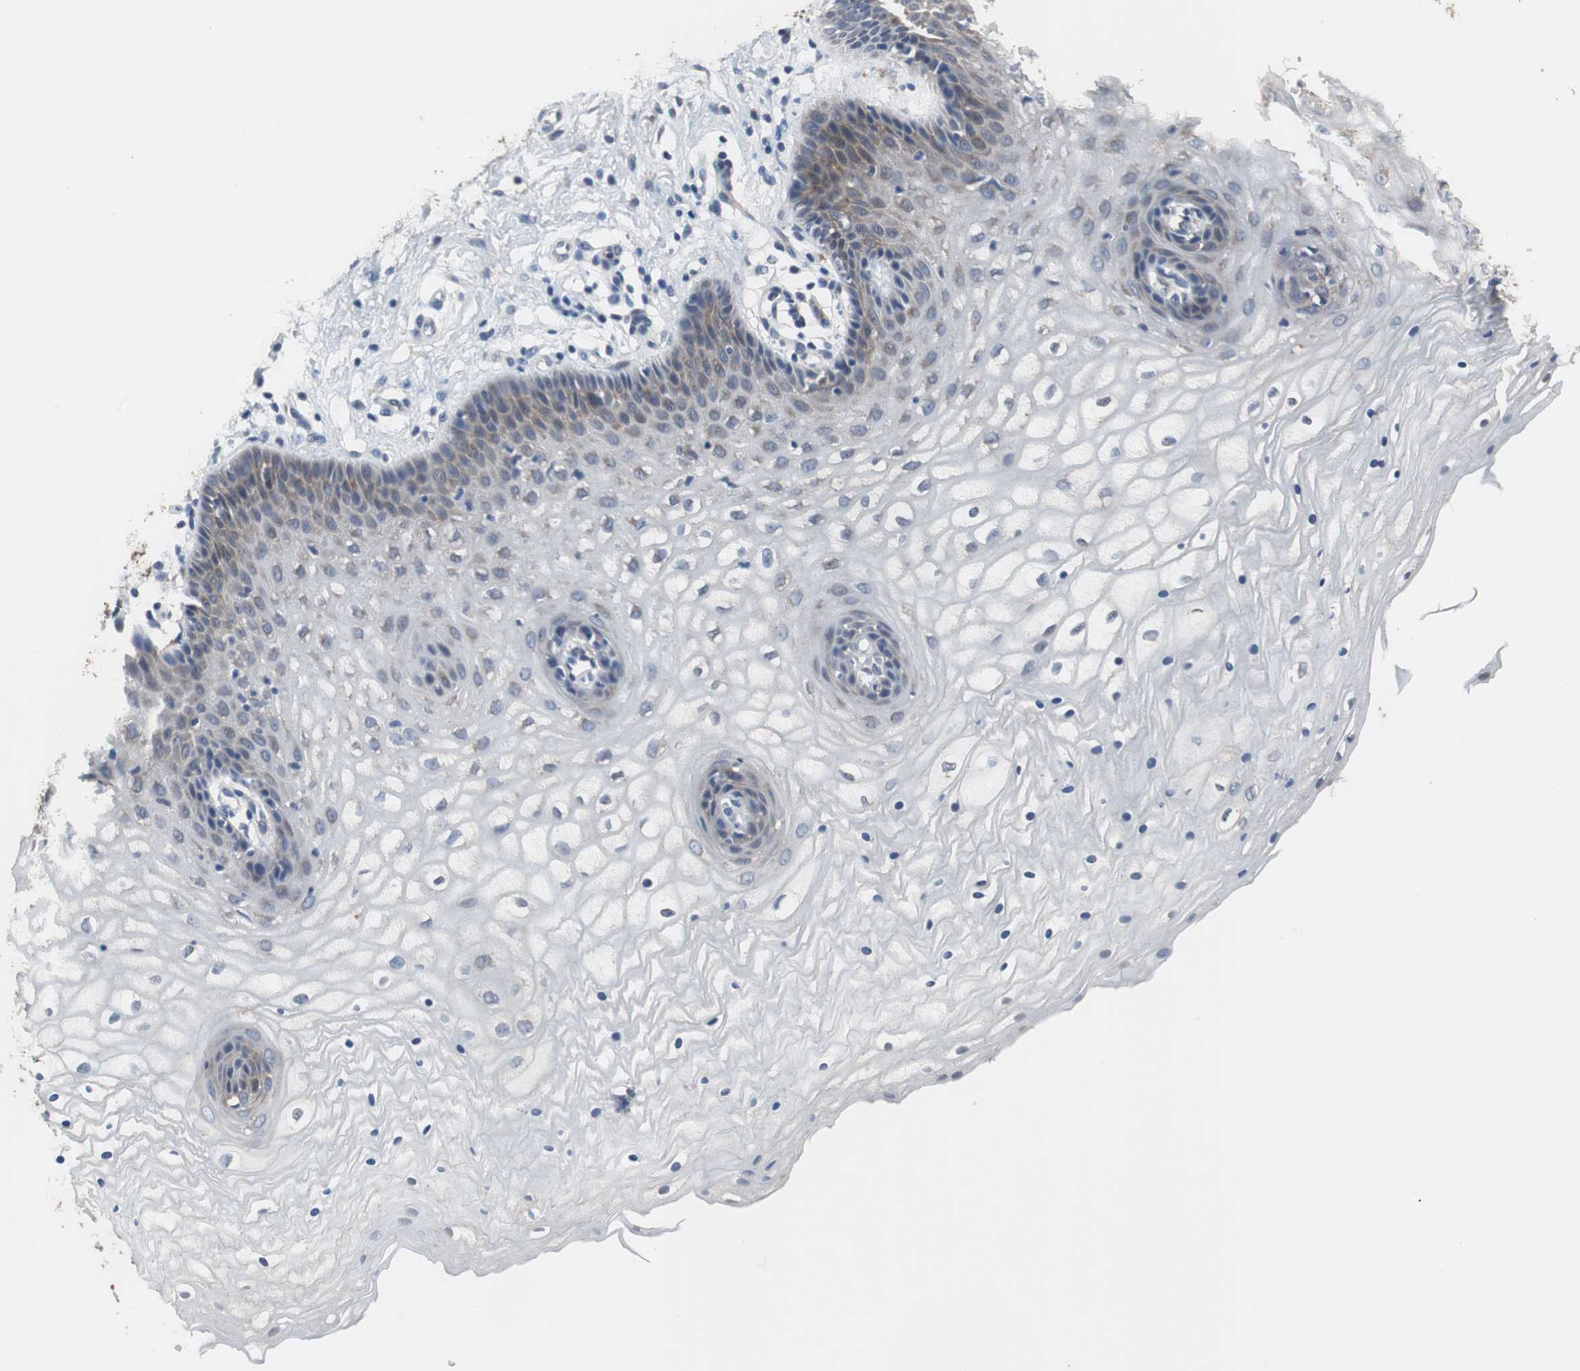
{"staining": {"intensity": "weak", "quantity": "<25%", "location": "cytoplasmic/membranous"}, "tissue": "vagina", "cell_type": "Squamous epithelial cells", "image_type": "normal", "snomed": [{"axis": "morphology", "description": "Normal tissue, NOS"}, {"axis": "topography", "description": "Vagina"}], "caption": "Human vagina stained for a protein using IHC reveals no positivity in squamous epithelial cells.", "gene": "USP10", "patient": {"sex": "female", "age": 34}}